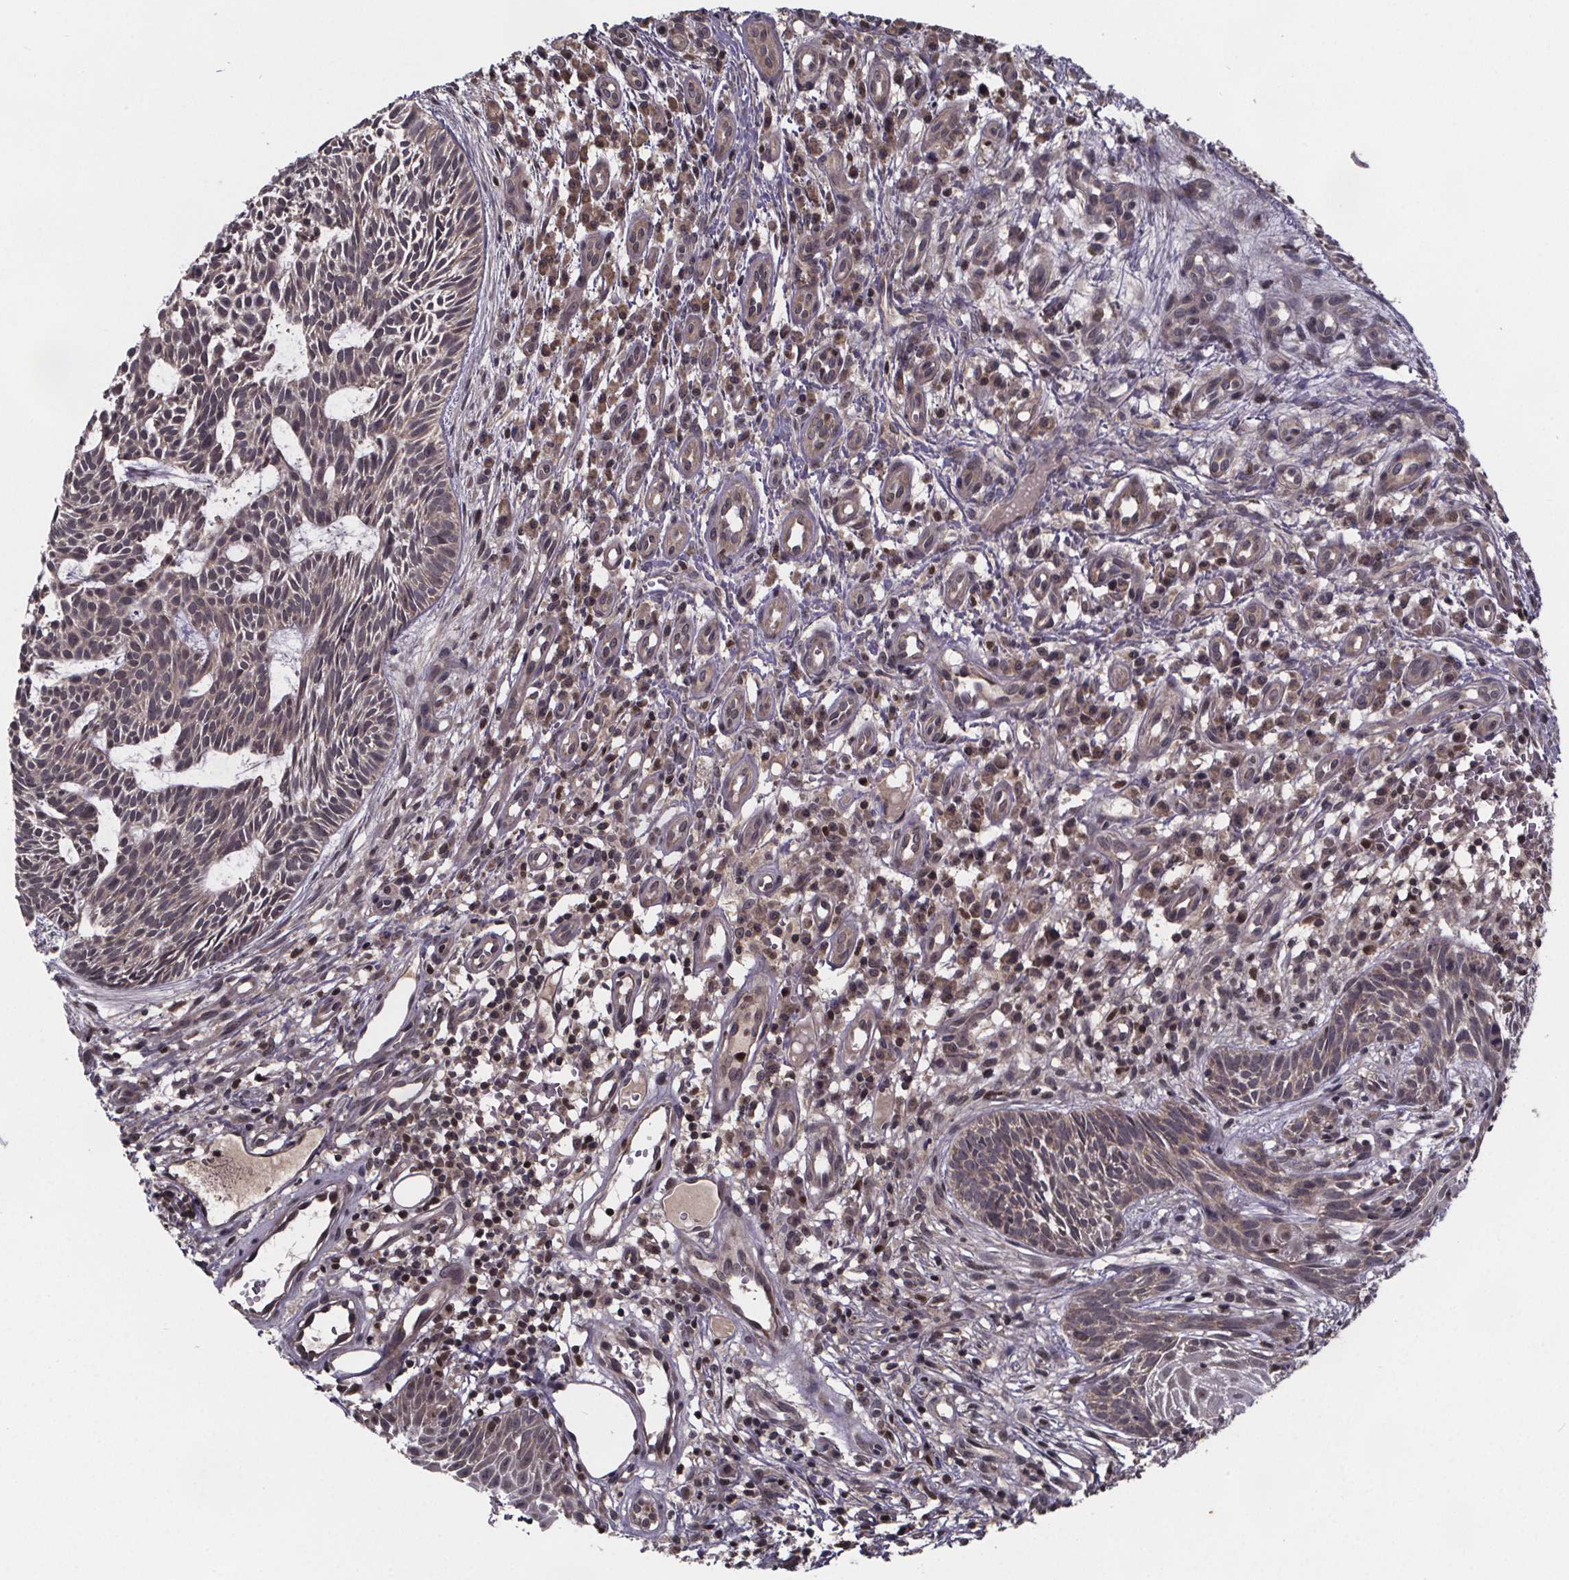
{"staining": {"intensity": "weak", "quantity": "<25%", "location": "cytoplasmic/membranous,nuclear"}, "tissue": "skin cancer", "cell_type": "Tumor cells", "image_type": "cancer", "snomed": [{"axis": "morphology", "description": "Basal cell carcinoma"}, {"axis": "topography", "description": "Skin"}], "caption": "The histopathology image reveals no significant staining in tumor cells of skin cancer (basal cell carcinoma).", "gene": "FN3KRP", "patient": {"sex": "male", "age": 59}}